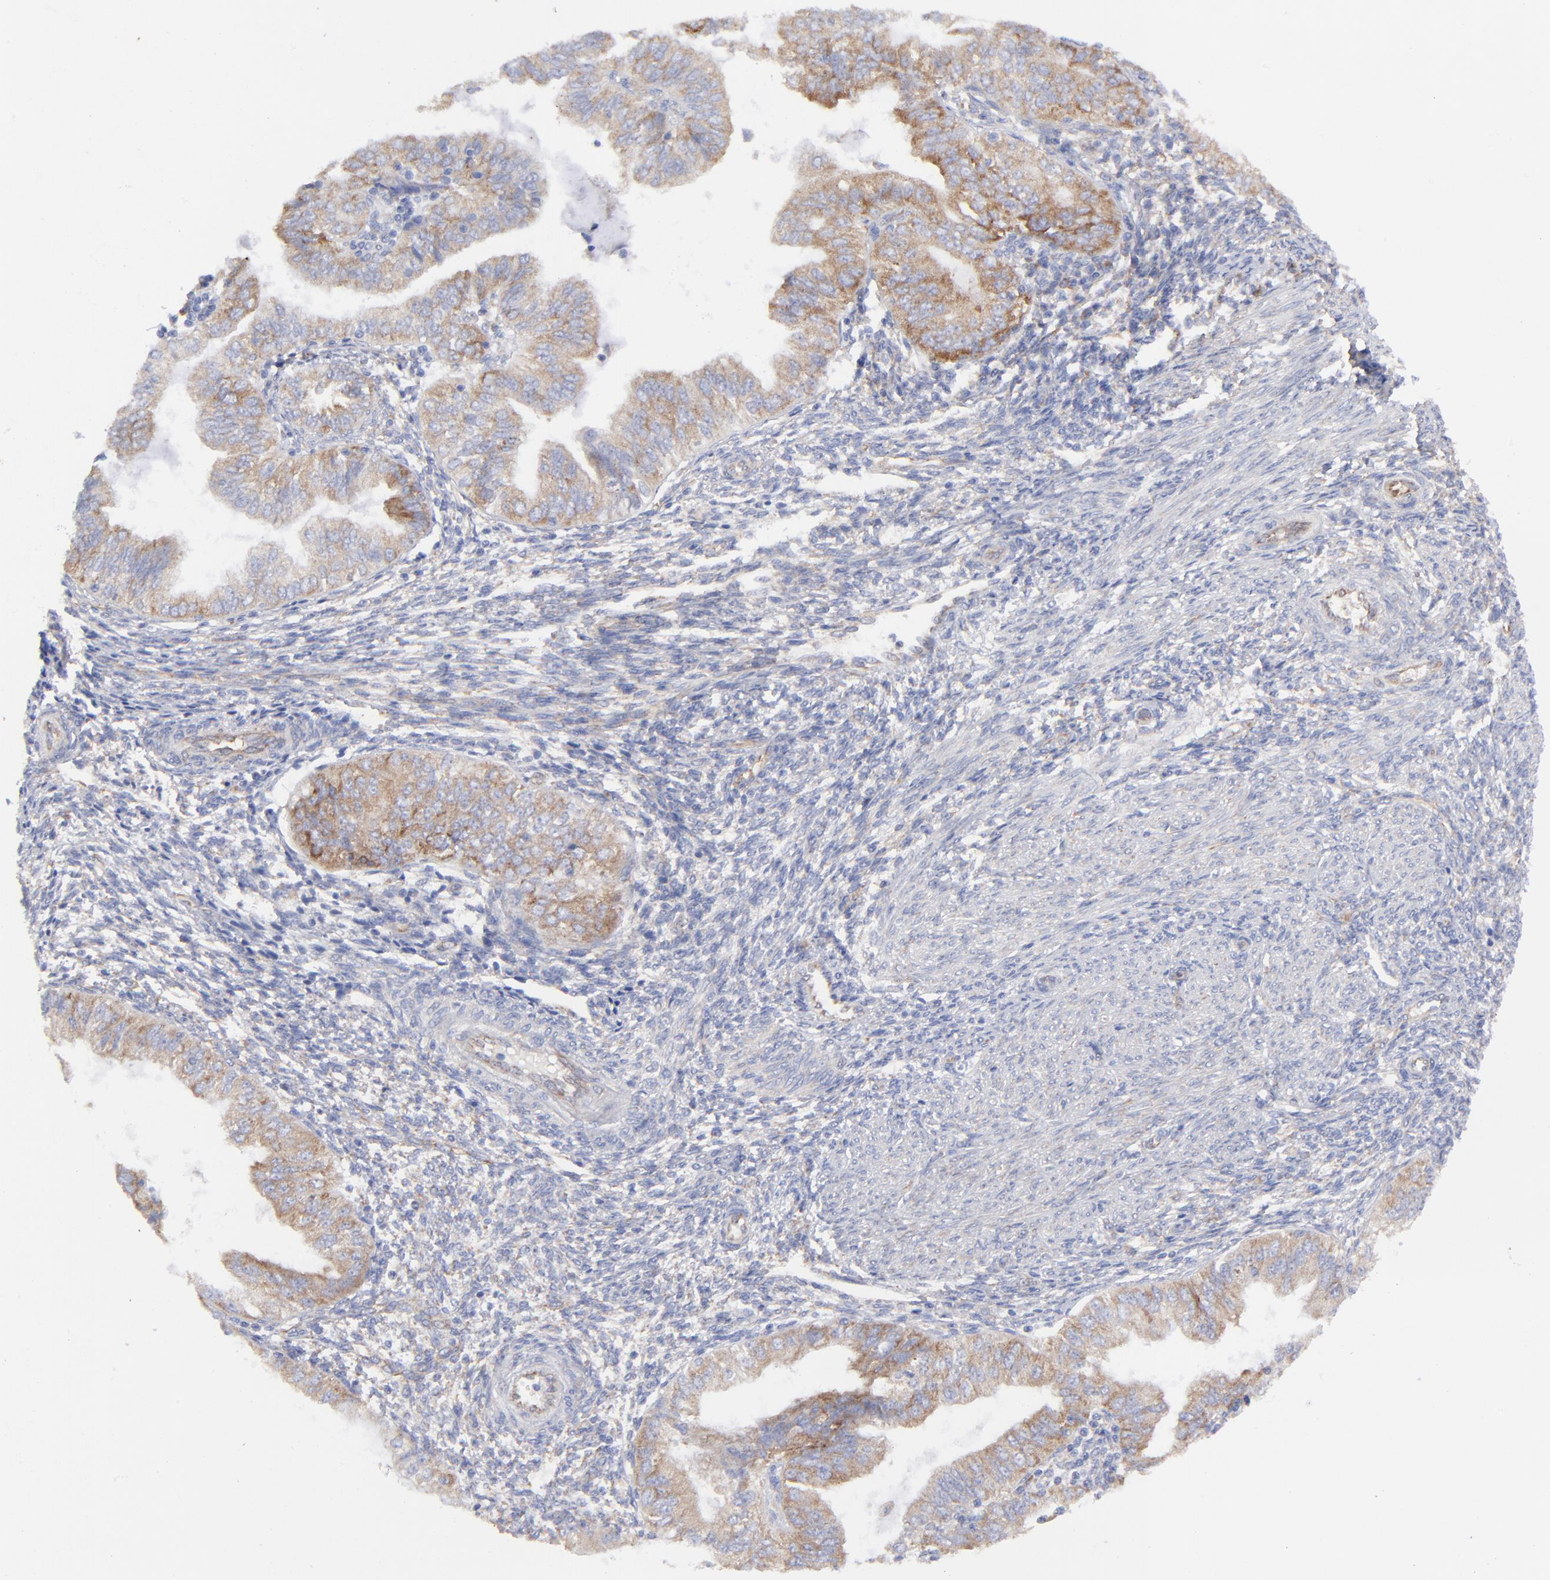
{"staining": {"intensity": "weak", "quantity": ">75%", "location": "cytoplasmic/membranous"}, "tissue": "endometrial cancer", "cell_type": "Tumor cells", "image_type": "cancer", "snomed": [{"axis": "morphology", "description": "Adenocarcinoma, NOS"}, {"axis": "topography", "description": "Endometrium"}], "caption": "This photomicrograph exhibits endometrial cancer (adenocarcinoma) stained with immunohistochemistry to label a protein in brown. The cytoplasmic/membranous of tumor cells show weak positivity for the protein. Nuclei are counter-stained blue.", "gene": "EIF2AK2", "patient": {"sex": "female", "age": 51}}